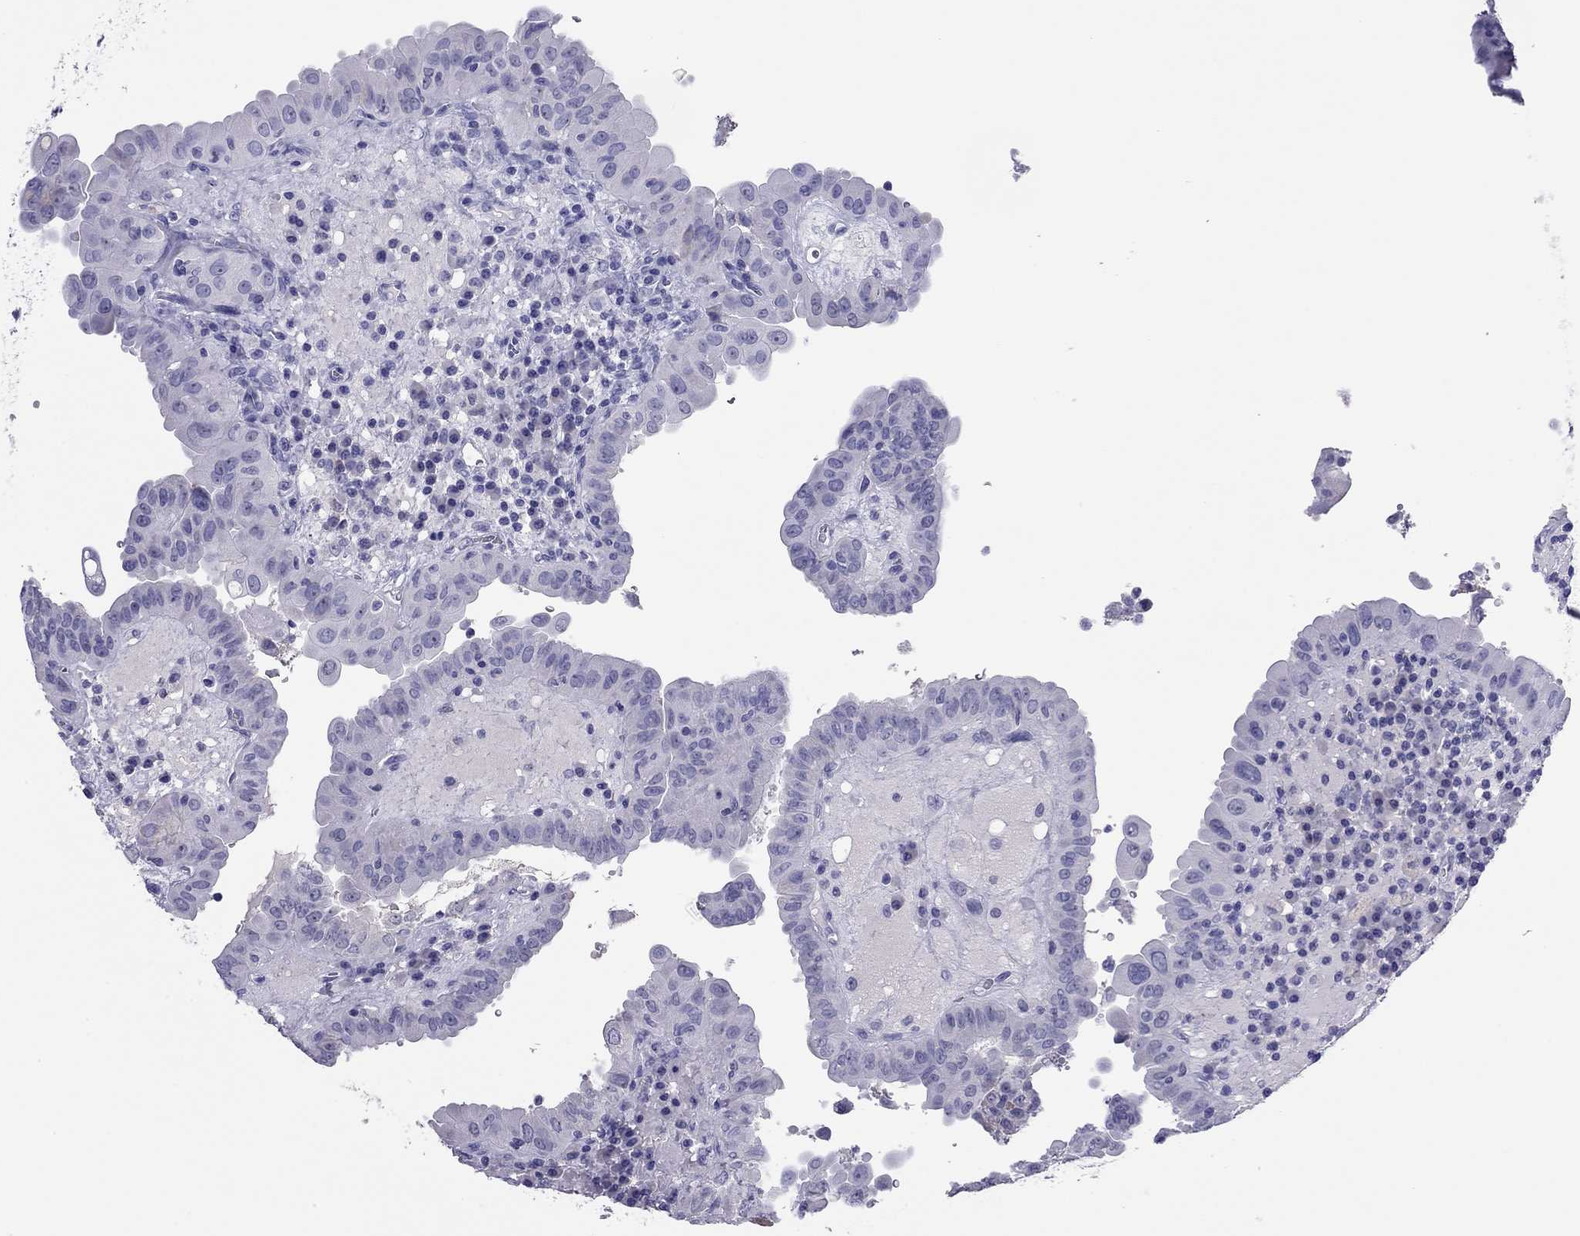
{"staining": {"intensity": "negative", "quantity": "none", "location": "none"}, "tissue": "thyroid cancer", "cell_type": "Tumor cells", "image_type": "cancer", "snomed": [{"axis": "morphology", "description": "Papillary adenocarcinoma, NOS"}, {"axis": "topography", "description": "Thyroid gland"}], "caption": "Immunohistochemistry of thyroid cancer shows no staining in tumor cells.", "gene": "ODF4", "patient": {"sex": "female", "age": 37}}